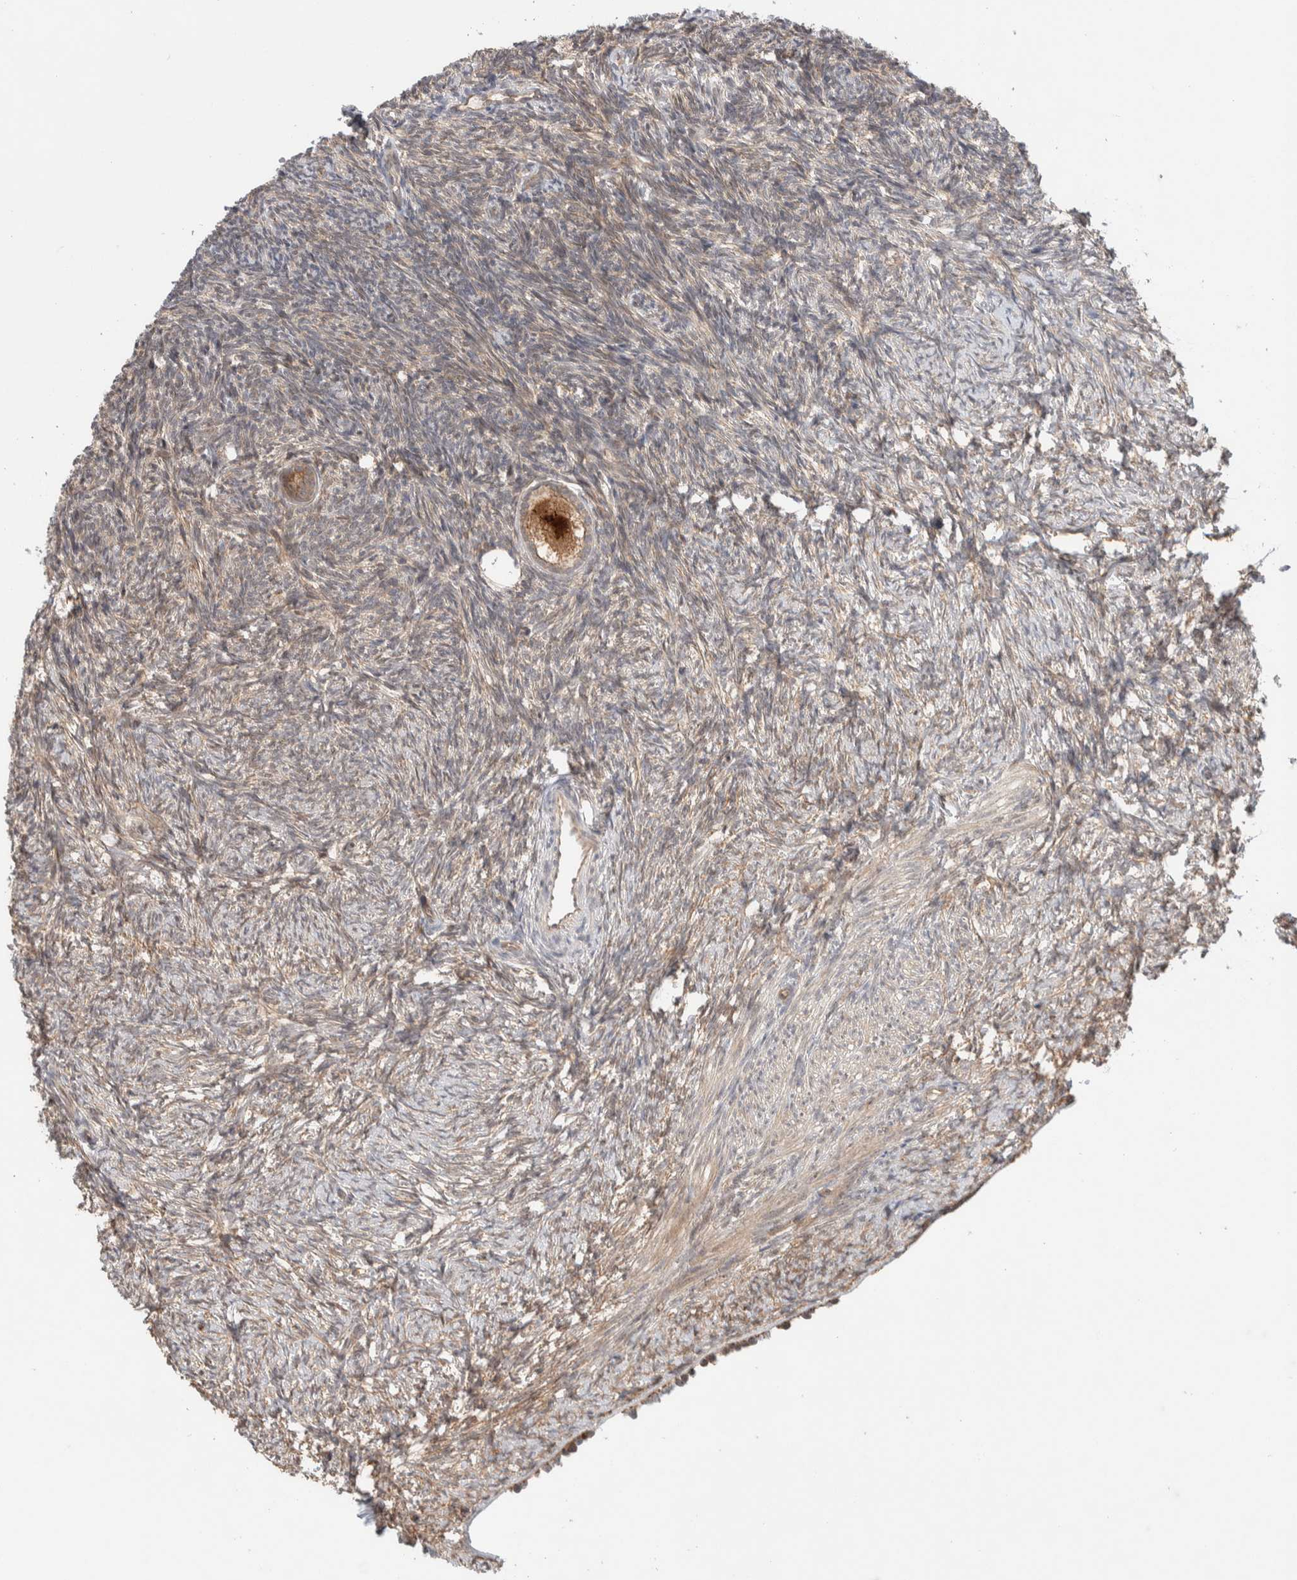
{"staining": {"intensity": "strong", "quantity": ">75%", "location": "cytoplasmic/membranous,nuclear"}, "tissue": "ovary", "cell_type": "Follicle cells", "image_type": "normal", "snomed": [{"axis": "morphology", "description": "Normal tissue, NOS"}, {"axis": "topography", "description": "Ovary"}], "caption": "High-power microscopy captured an IHC image of normal ovary, revealing strong cytoplasmic/membranous,nuclear expression in about >75% of follicle cells. Immunohistochemistry stains the protein of interest in brown and the nuclei are stained blue.", "gene": "DEPTOR", "patient": {"sex": "female", "age": 34}}